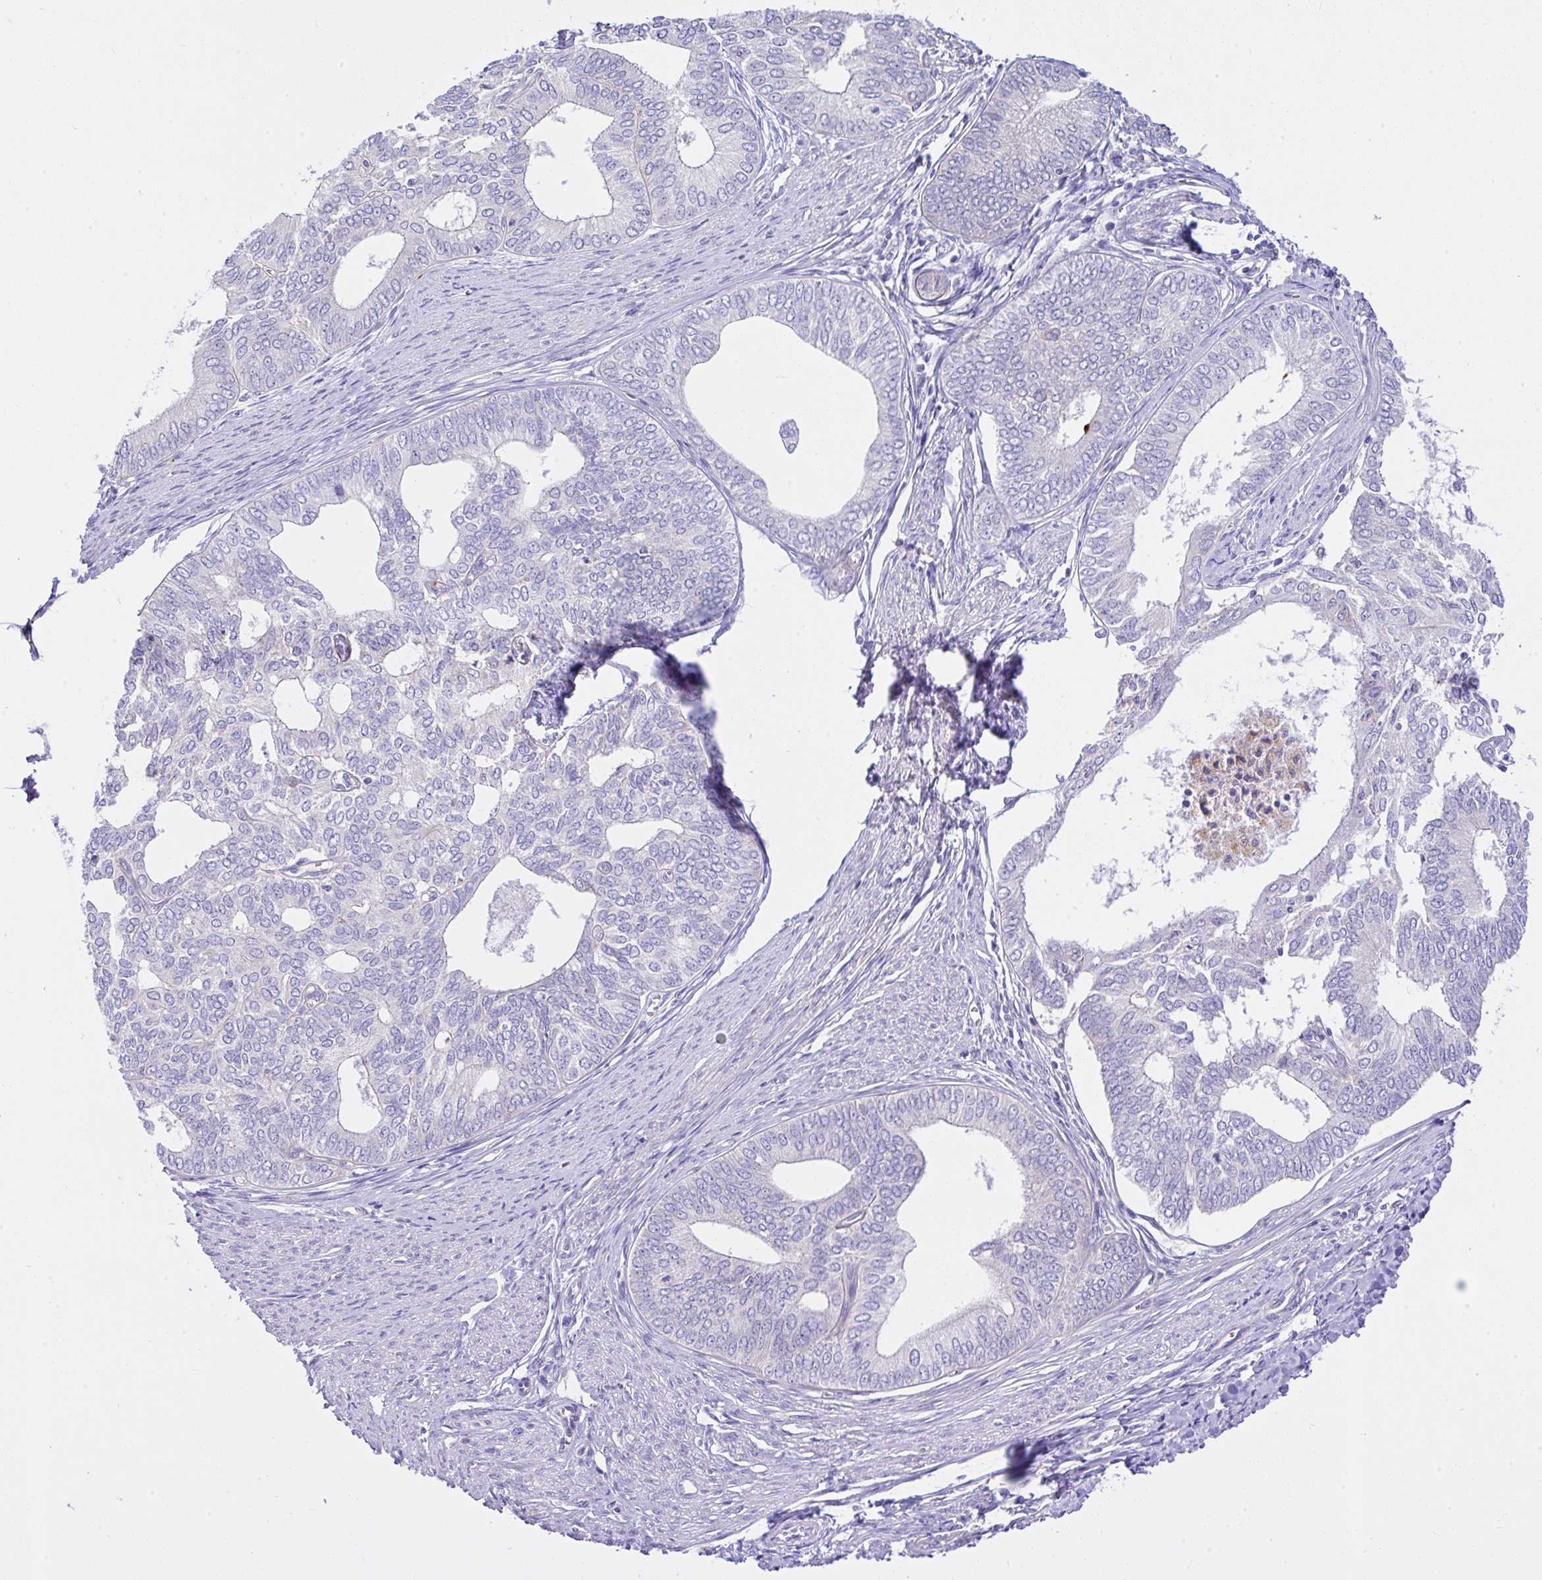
{"staining": {"intensity": "negative", "quantity": "none", "location": "none"}, "tissue": "endometrial cancer", "cell_type": "Tumor cells", "image_type": "cancer", "snomed": [{"axis": "morphology", "description": "Adenocarcinoma, NOS"}, {"axis": "topography", "description": "Endometrium"}], "caption": "Immunohistochemistry (IHC) of endometrial adenocarcinoma exhibits no expression in tumor cells. The staining was performed using DAB to visualize the protein expression in brown, while the nuclei were stained in blue with hematoxylin (Magnification: 20x).", "gene": "CCDC142", "patient": {"sex": "female", "age": 75}}